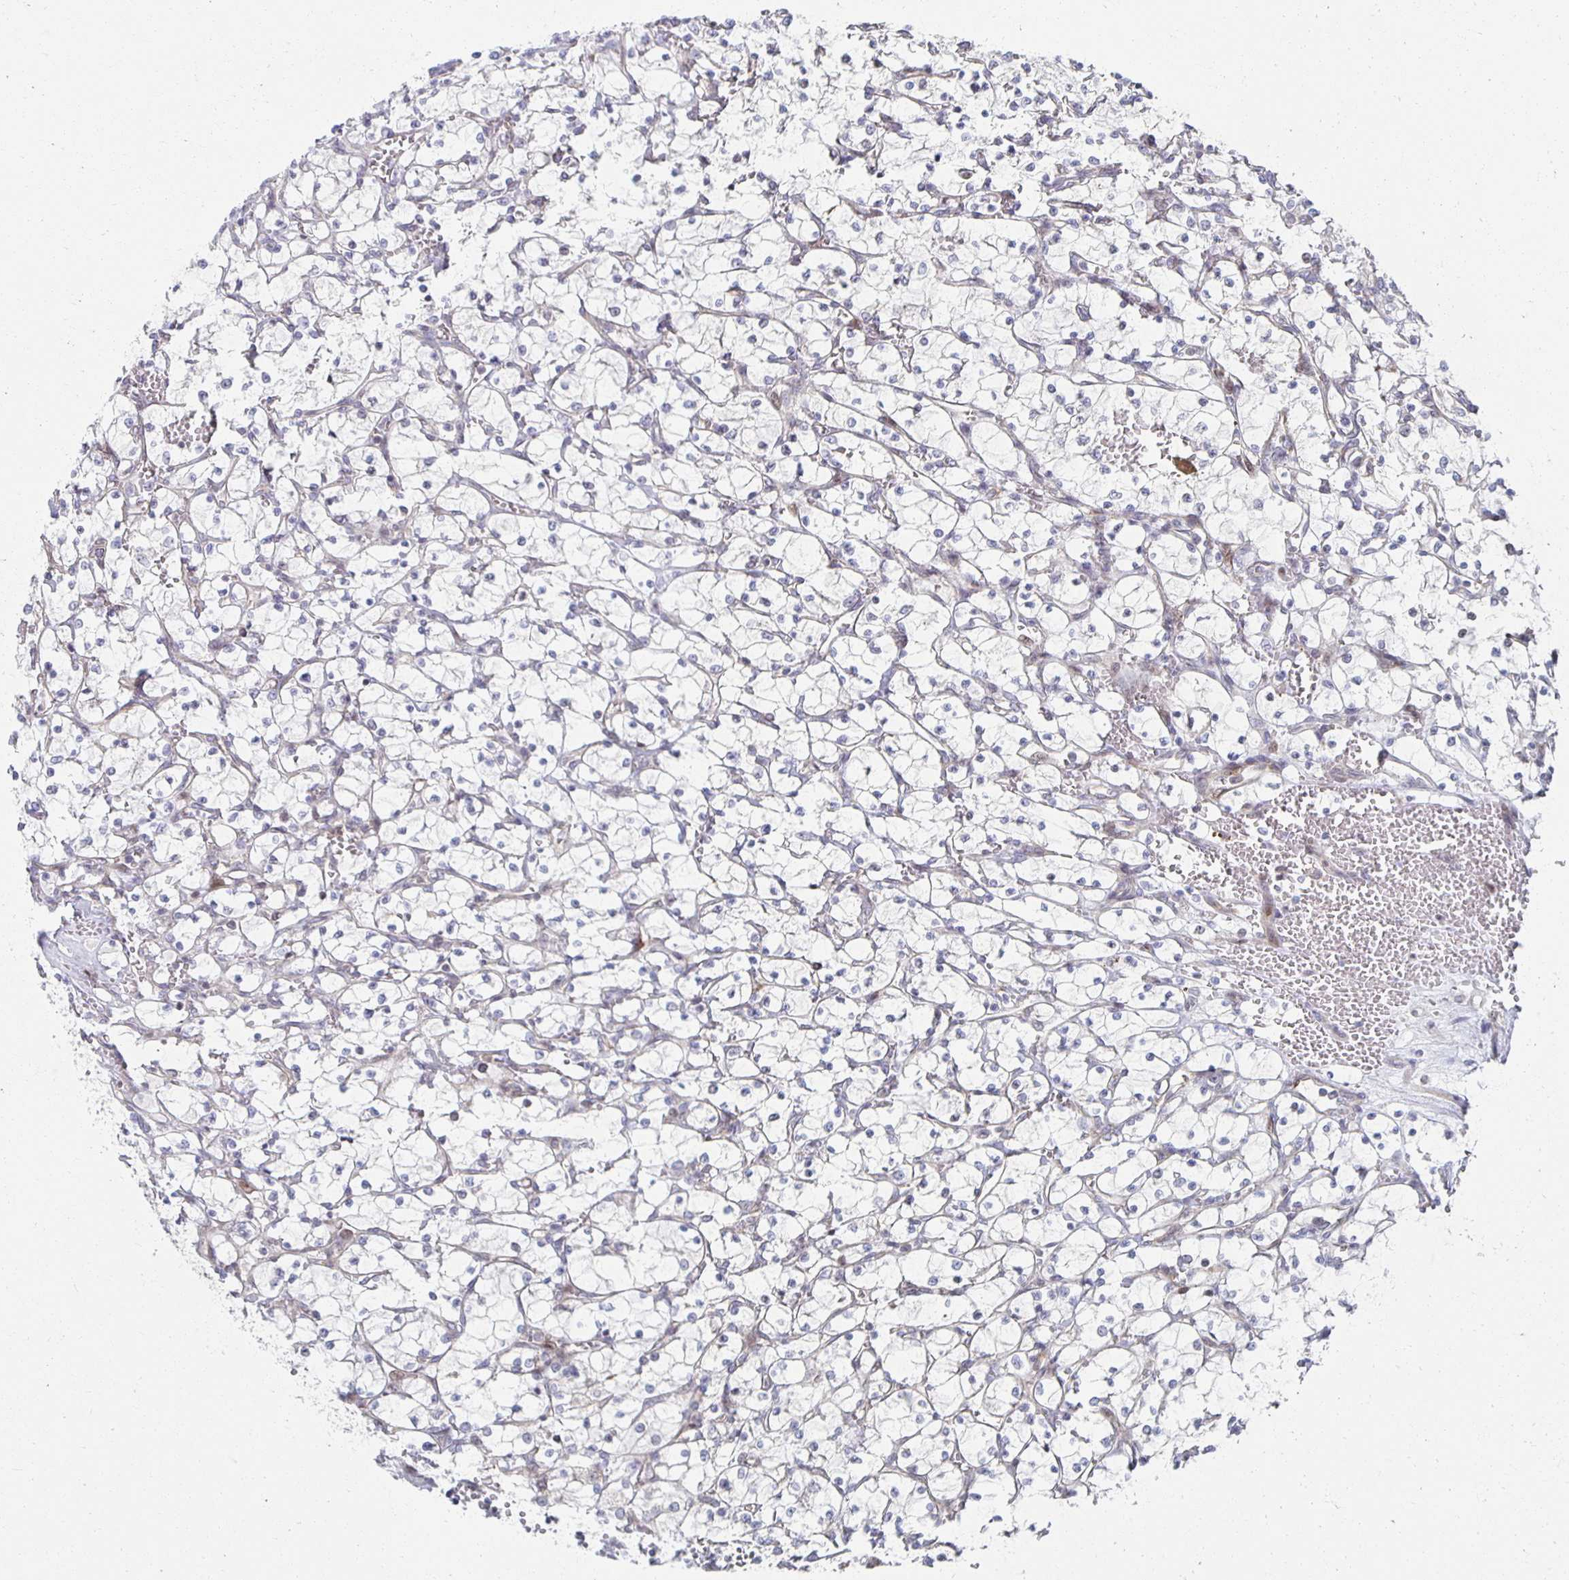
{"staining": {"intensity": "negative", "quantity": "none", "location": "none"}, "tissue": "renal cancer", "cell_type": "Tumor cells", "image_type": "cancer", "snomed": [{"axis": "morphology", "description": "Adenocarcinoma, NOS"}, {"axis": "topography", "description": "Kidney"}], "caption": "The photomicrograph exhibits no significant expression in tumor cells of adenocarcinoma (renal).", "gene": "HCFC1R1", "patient": {"sex": "female", "age": 69}}